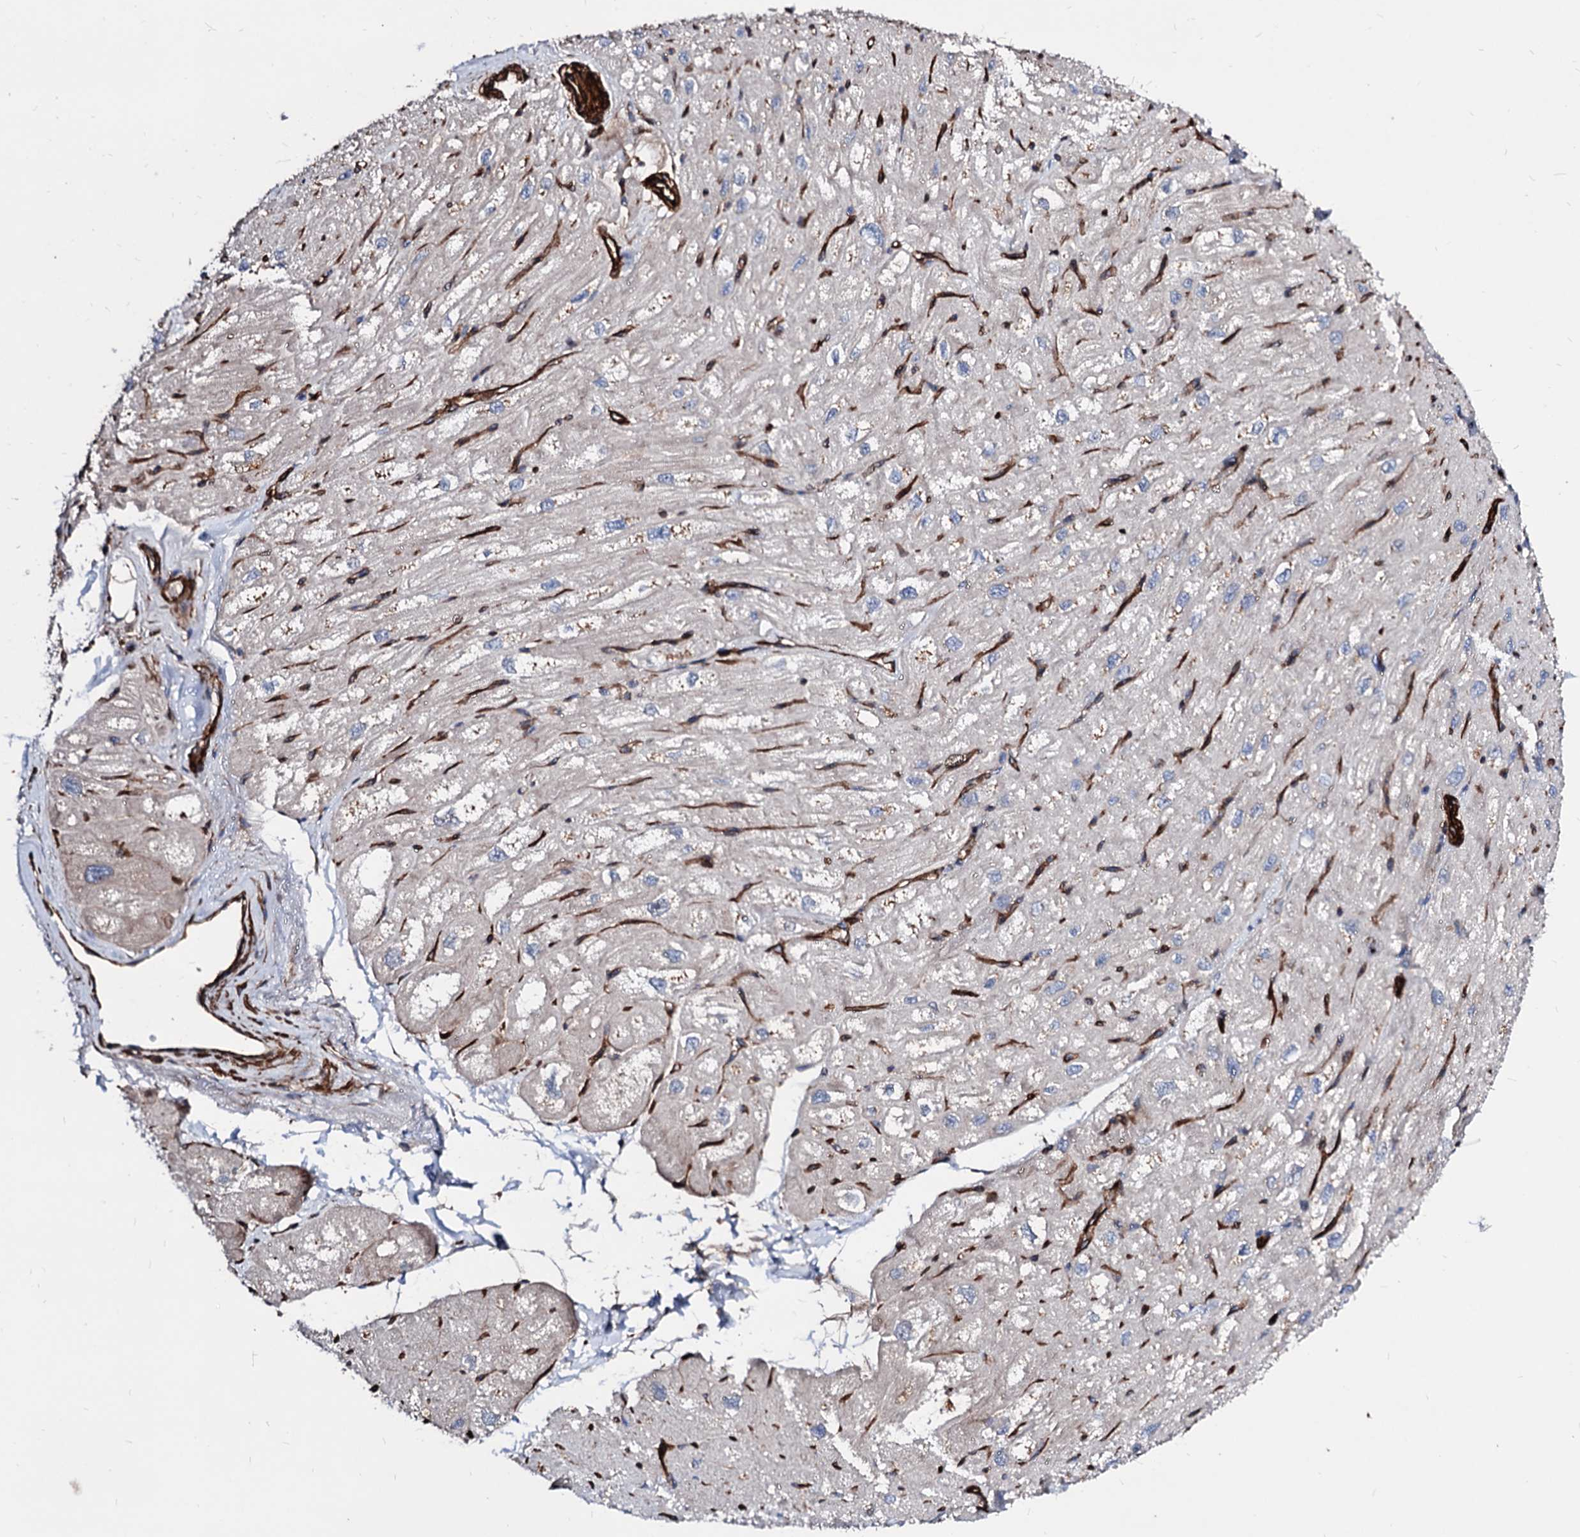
{"staining": {"intensity": "moderate", "quantity": "25%-75%", "location": "cytoplasmic/membranous"}, "tissue": "heart muscle", "cell_type": "Cardiomyocytes", "image_type": "normal", "snomed": [{"axis": "morphology", "description": "Normal tissue, NOS"}, {"axis": "topography", "description": "Heart"}], "caption": "Protein positivity by immunohistochemistry demonstrates moderate cytoplasmic/membranous staining in about 25%-75% of cardiomyocytes in unremarkable heart muscle. (brown staining indicates protein expression, while blue staining denotes nuclei).", "gene": "WDR11", "patient": {"sex": "male", "age": 50}}